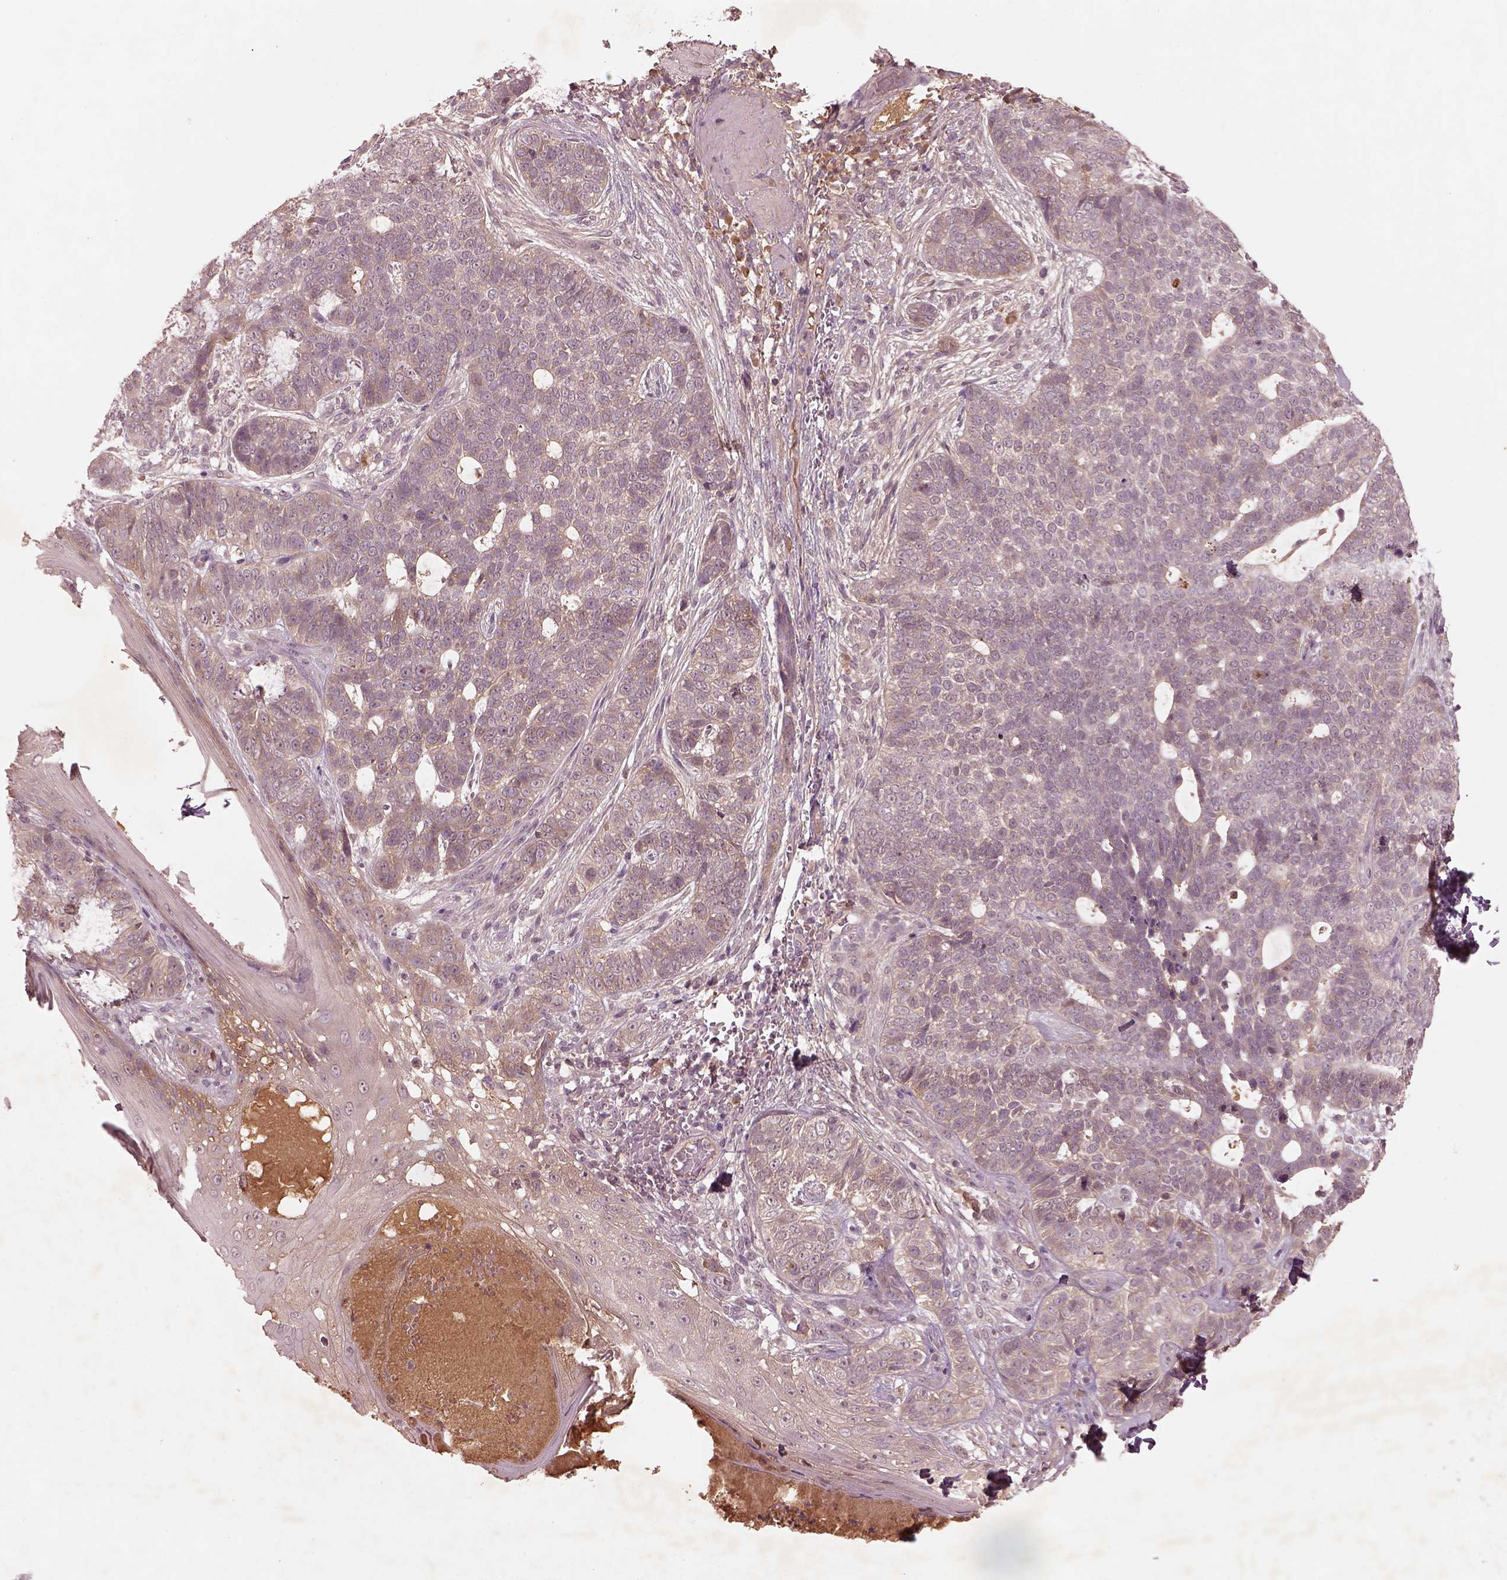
{"staining": {"intensity": "moderate", "quantity": "<25%", "location": "cytoplasmic/membranous"}, "tissue": "skin cancer", "cell_type": "Tumor cells", "image_type": "cancer", "snomed": [{"axis": "morphology", "description": "Basal cell carcinoma"}, {"axis": "topography", "description": "Skin"}], "caption": "Skin cancer (basal cell carcinoma) stained for a protein (brown) displays moderate cytoplasmic/membranous positive positivity in about <25% of tumor cells.", "gene": "FAM234A", "patient": {"sex": "female", "age": 69}}